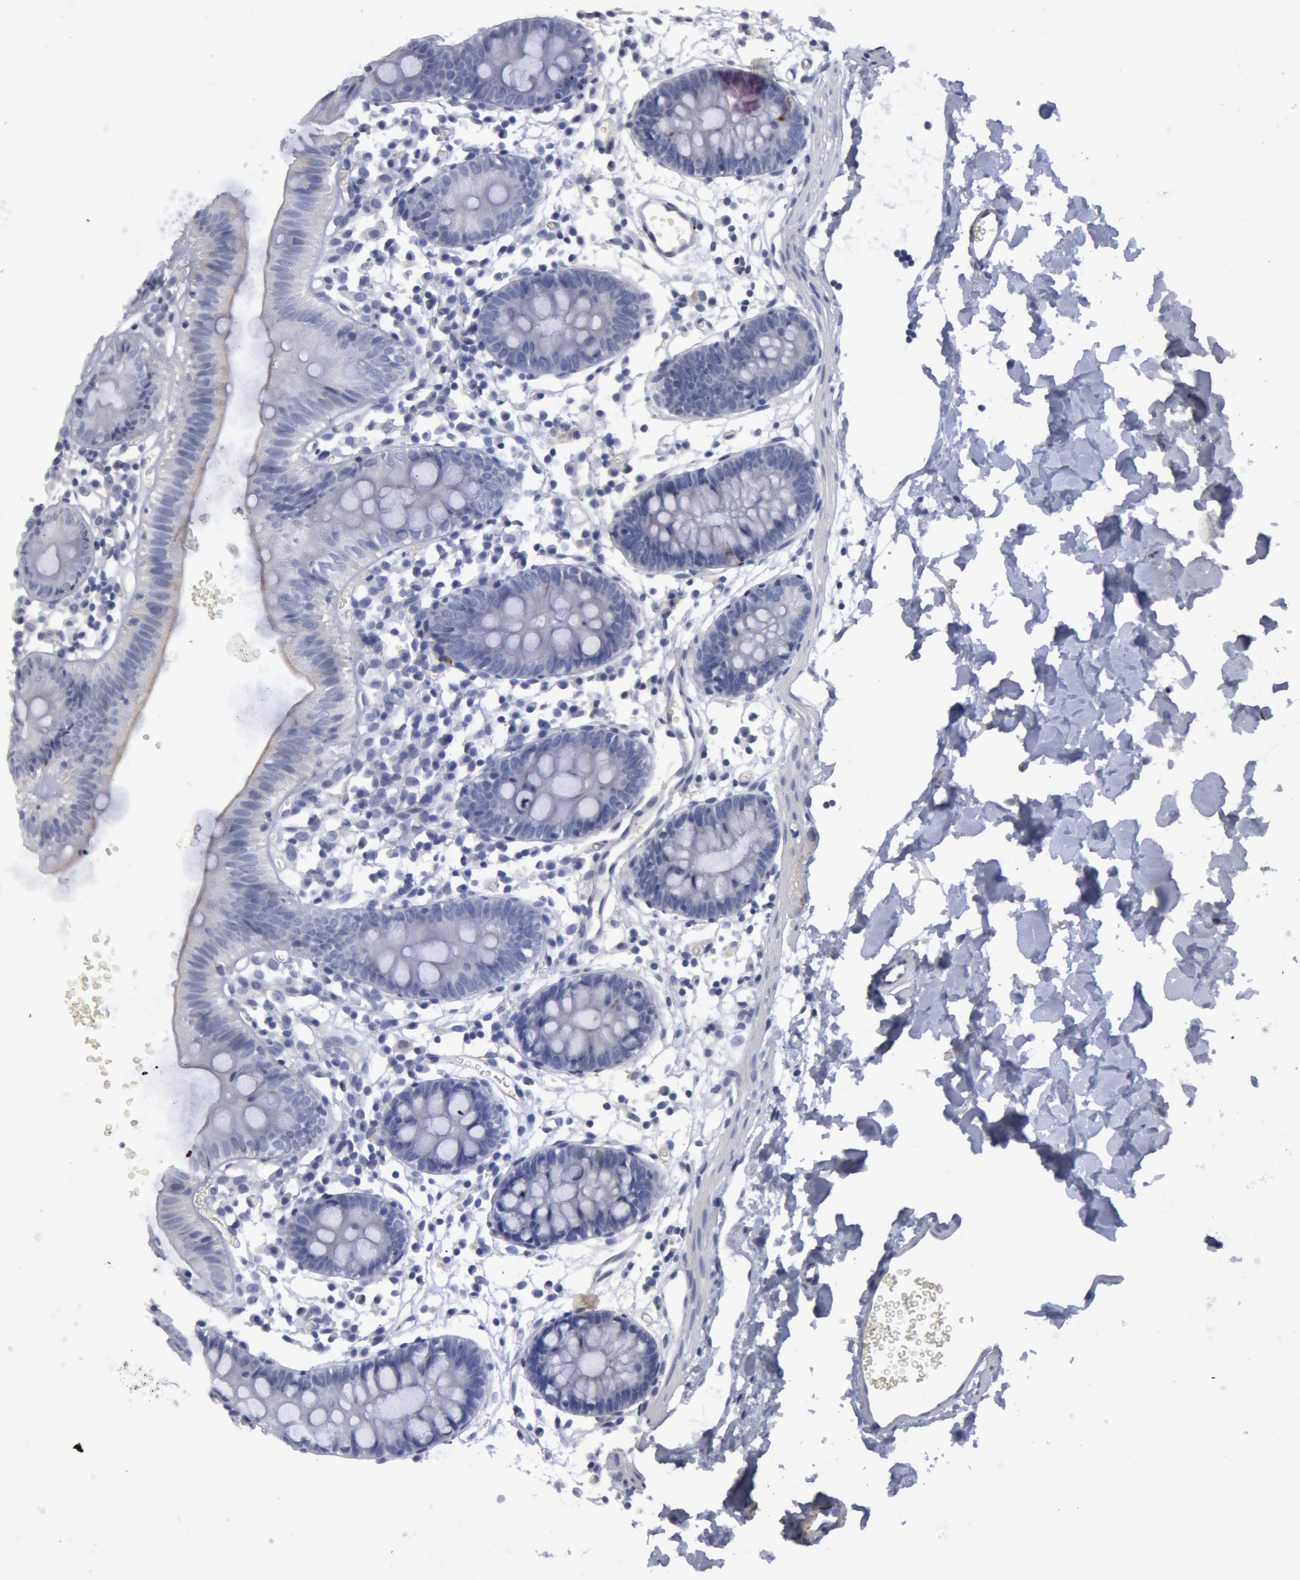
{"staining": {"intensity": "negative", "quantity": "none", "location": "none"}, "tissue": "colon", "cell_type": "Endothelial cells", "image_type": "normal", "snomed": [{"axis": "morphology", "description": "Normal tissue, NOS"}, {"axis": "topography", "description": "Colon"}], "caption": "Immunohistochemistry photomicrograph of benign colon stained for a protein (brown), which exhibits no positivity in endothelial cells.", "gene": "SMC1B", "patient": {"sex": "male", "age": 14}}